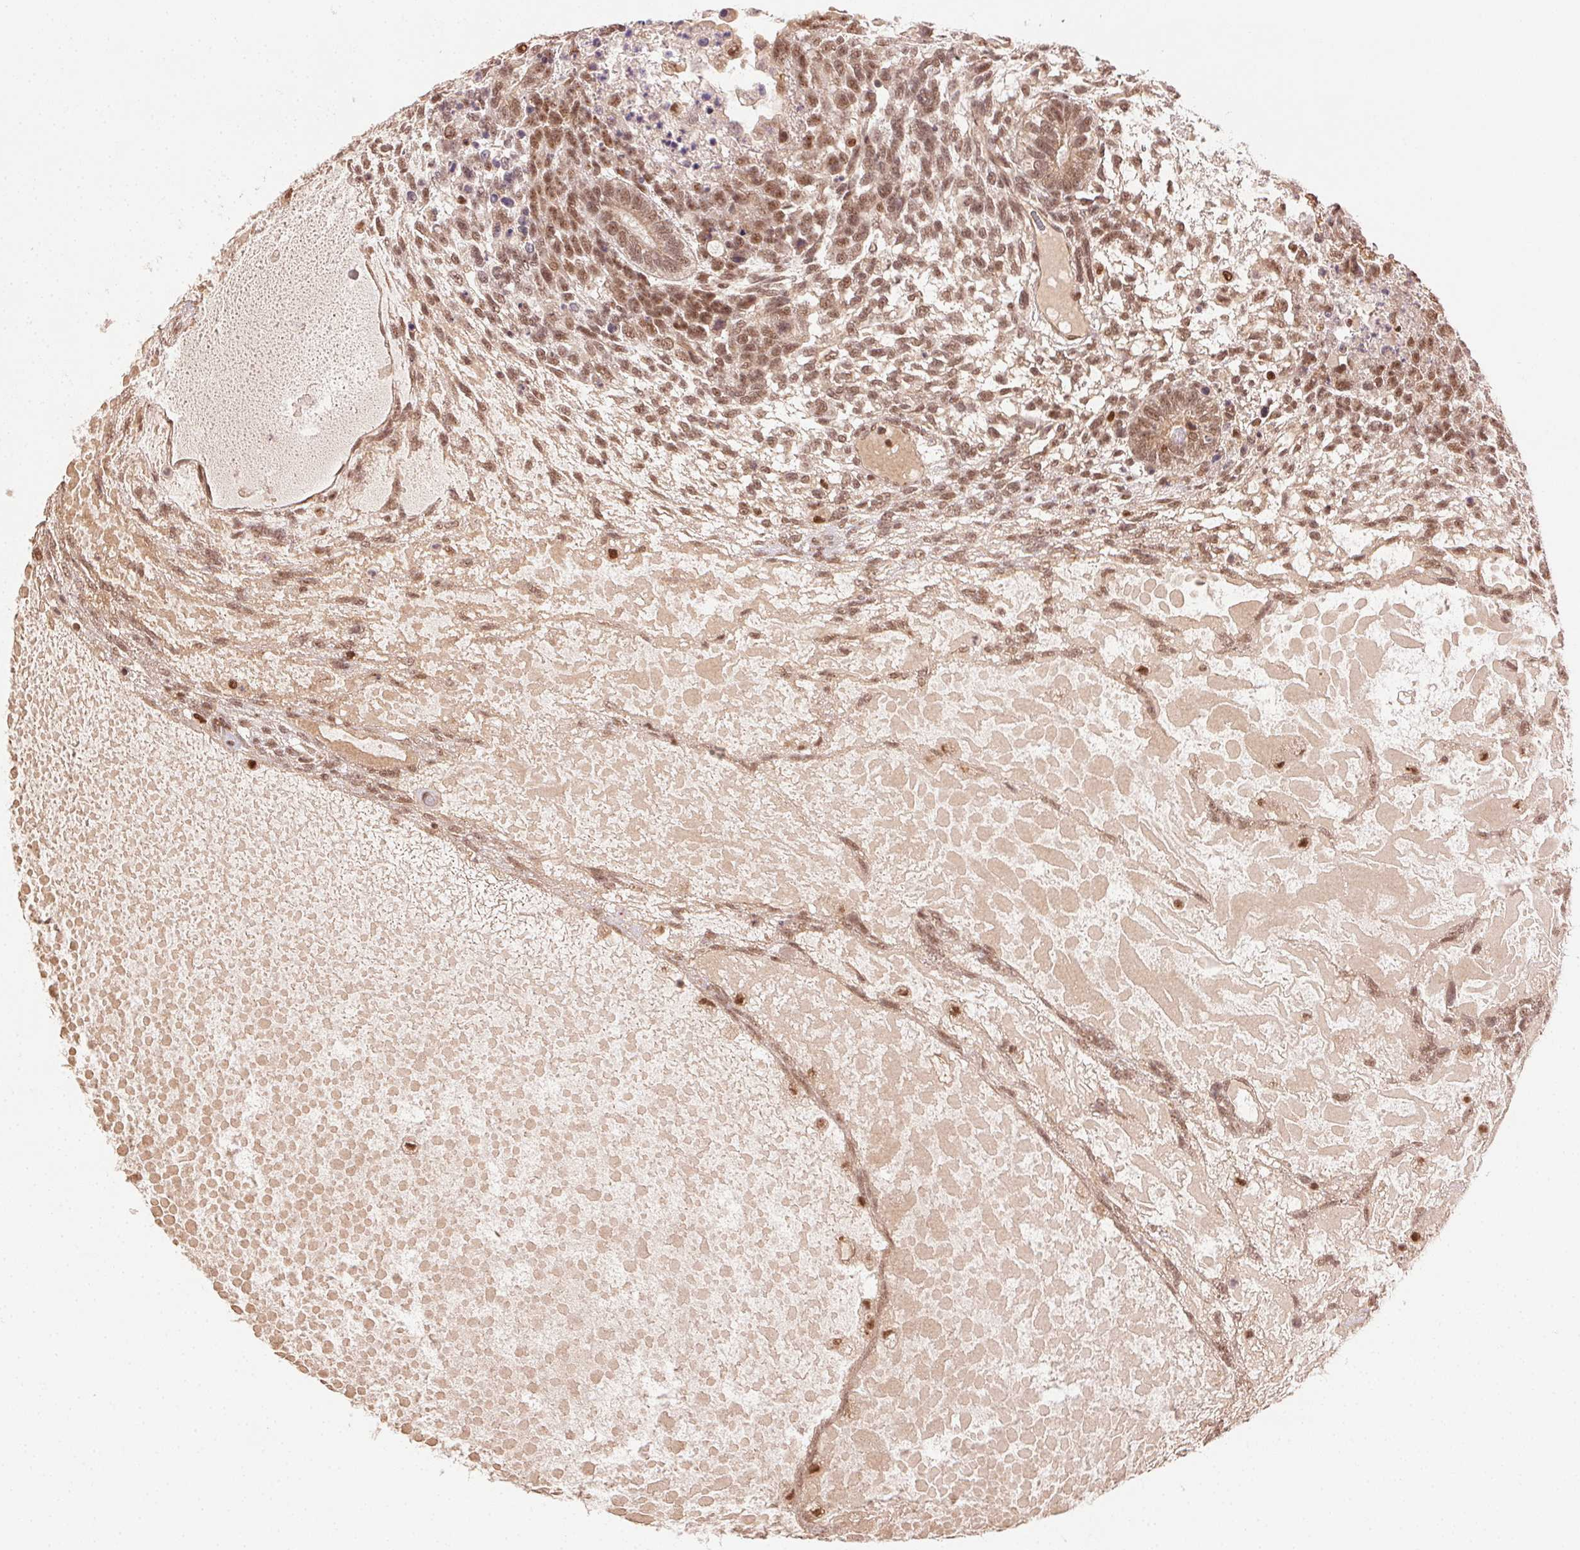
{"staining": {"intensity": "moderate", "quantity": ">75%", "location": "nuclear"}, "tissue": "testis cancer", "cell_type": "Tumor cells", "image_type": "cancer", "snomed": [{"axis": "morphology", "description": "Carcinoma, Embryonal, NOS"}, {"axis": "topography", "description": "Testis"}], "caption": "Immunohistochemical staining of testis embryonal carcinoma demonstrates medium levels of moderate nuclear protein staining in about >75% of tumor cells. The staining is performed using DAB (3,3'-diaminobenzidine) brown chromogen to label protein expression. The nuclei are counter-stained blue using hematoxylin.", "gene": "TREML4", "patient": {"sex": "male", "age": 23}}